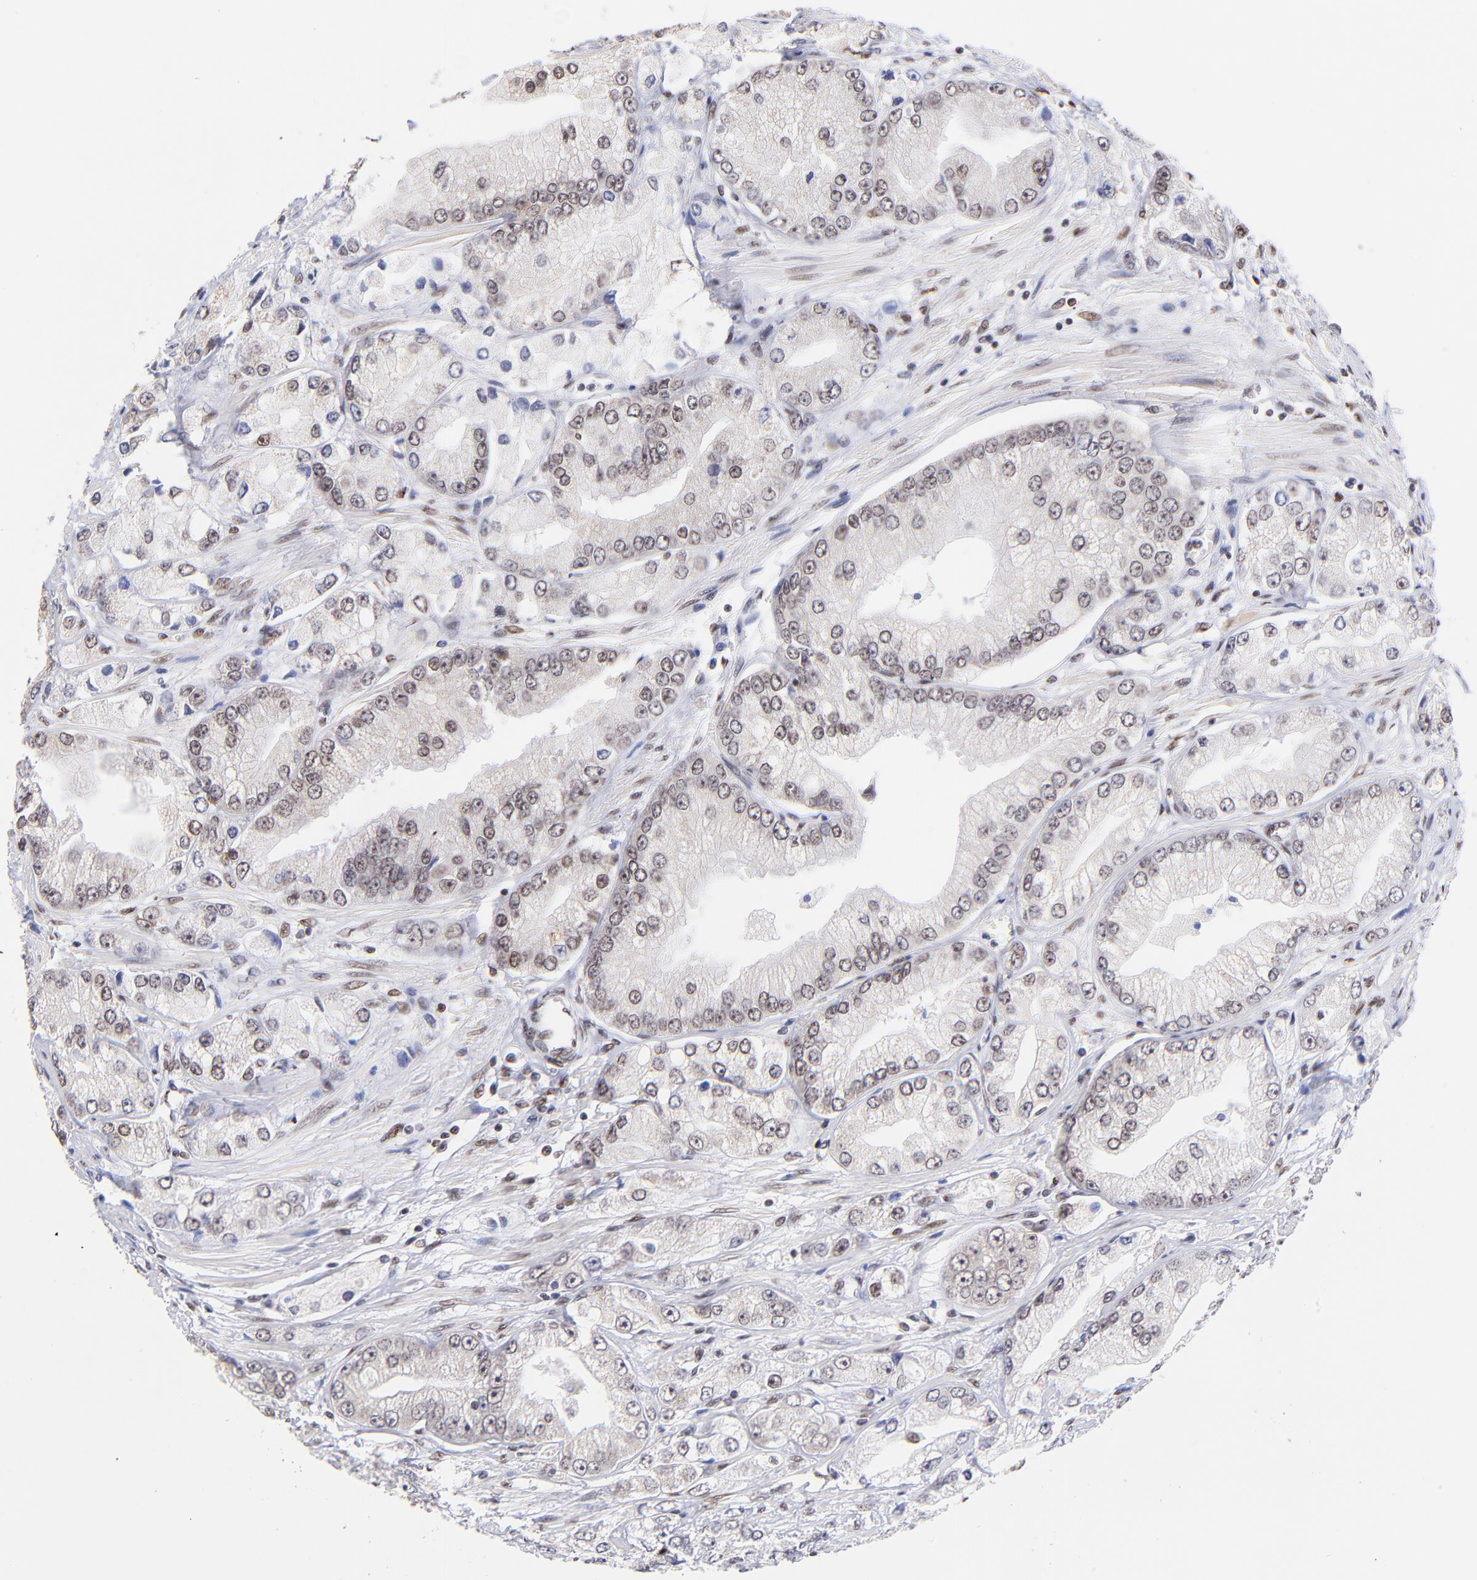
{"staining": {"intensity": "weak", "quantity": ">75%", "location": "nuclear"}, "tissue": "prostate cancer", "cell_type": "Tumor cells", "image_type": "cancer", "snomed": [{"axis": "morphology", "description": "Adenocarcinoma, Medium grade"}, {"axis": "topography", "description": "Prostate"}], "caption": "The micrograph shows a brown stain indicating the presence of a protein in the nuclear of tumor cells in prostate cancer.", "gene": "MIDEAS", "patient": {"sex": "male", "age": 72}}